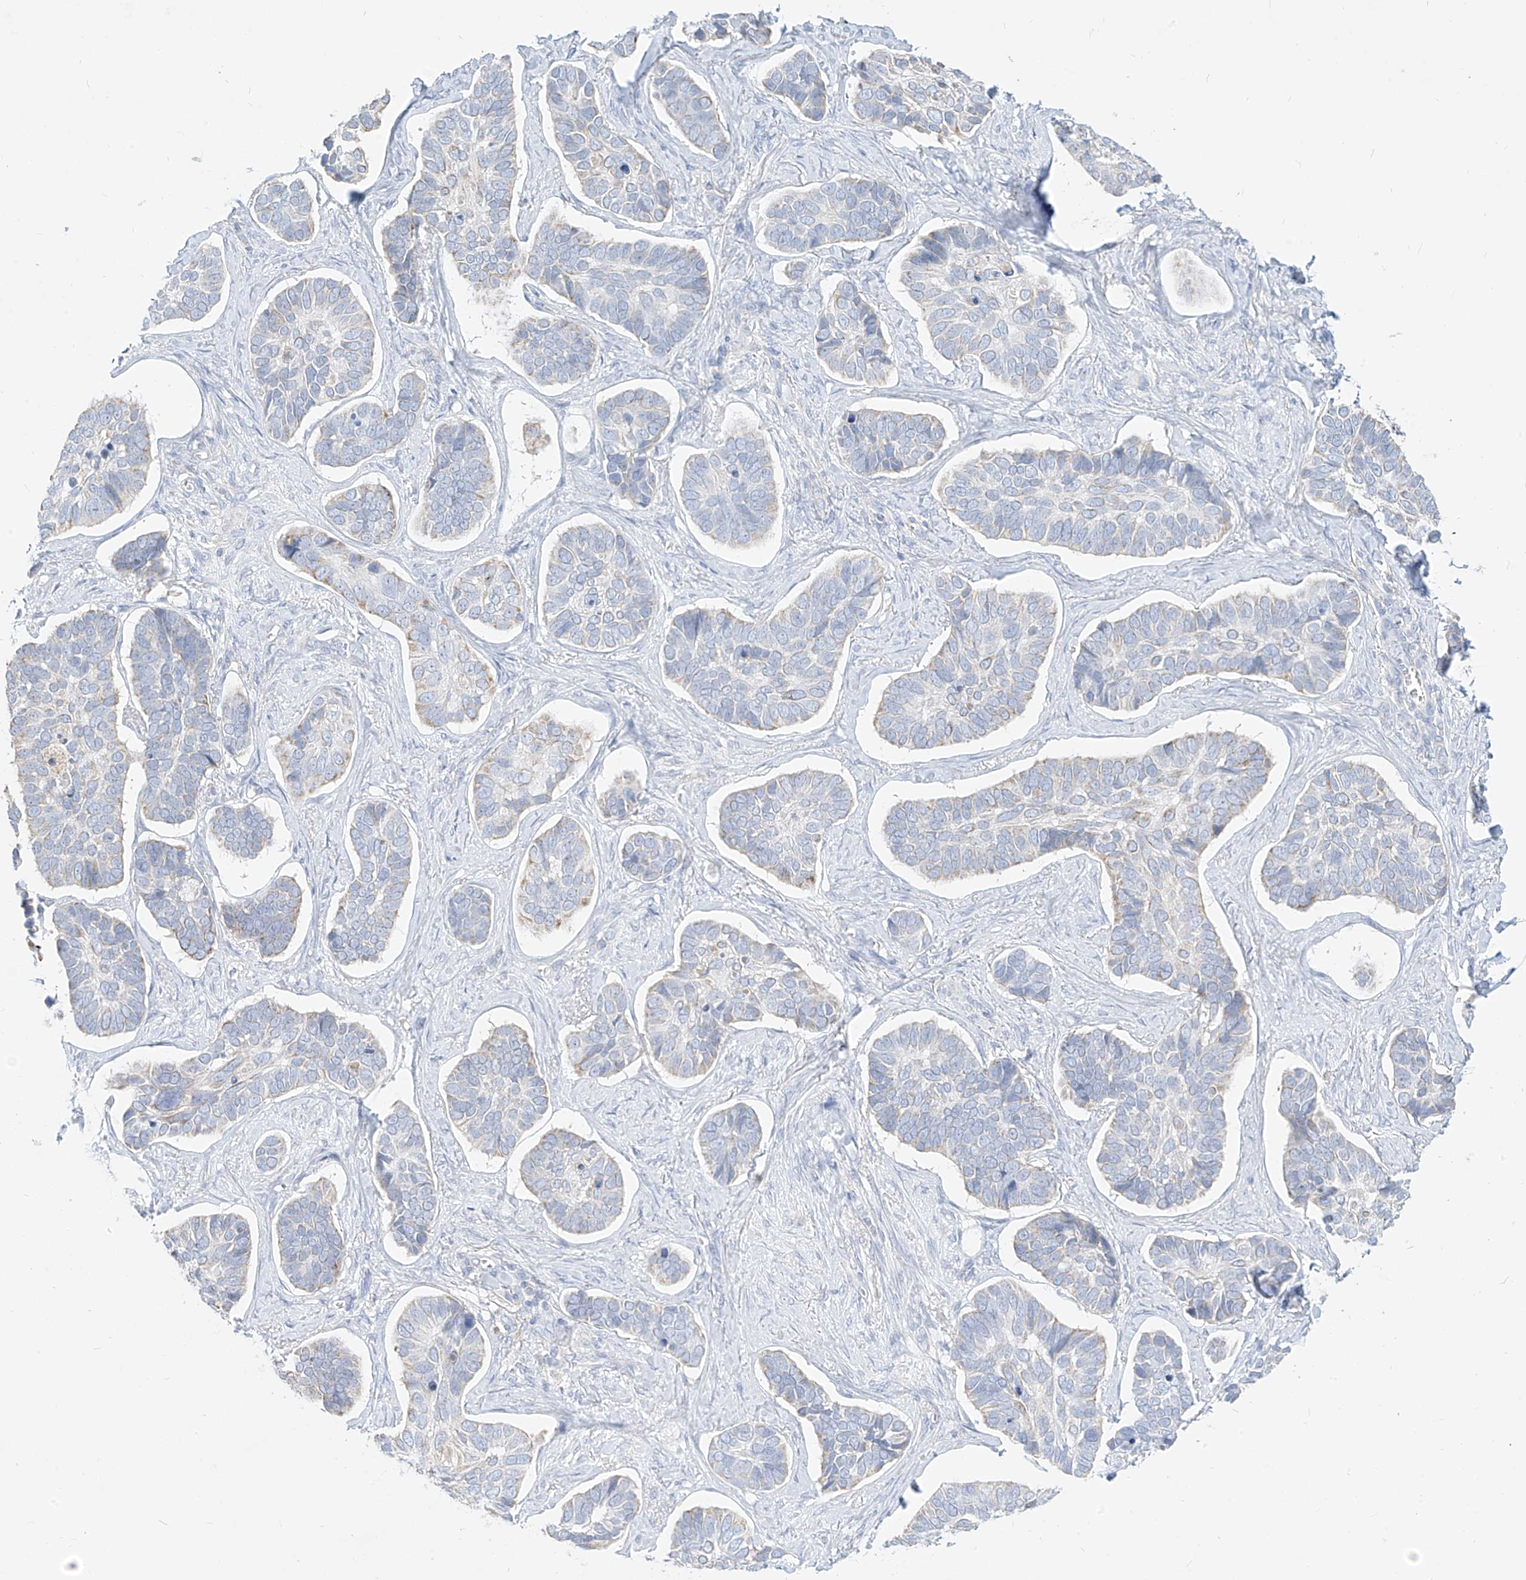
{"staining": {"intensity": "negative", "quantity": "none", "location": "none"}, "tissue": "skin cancer", "cell_type": "Tumor cells", "image_type": "cancer", "snomed": [{"axis": "morphology", "description": "Basal cell carcinoma"}, {"axis": "topography", "description": "Skin"}], "caption": "Immunohistochemical staining of skin basal cell carcinoma displays no significant expression in tumor cells.", "gene": "RASA2", "patient": {"sex": "male", "age": 62}}